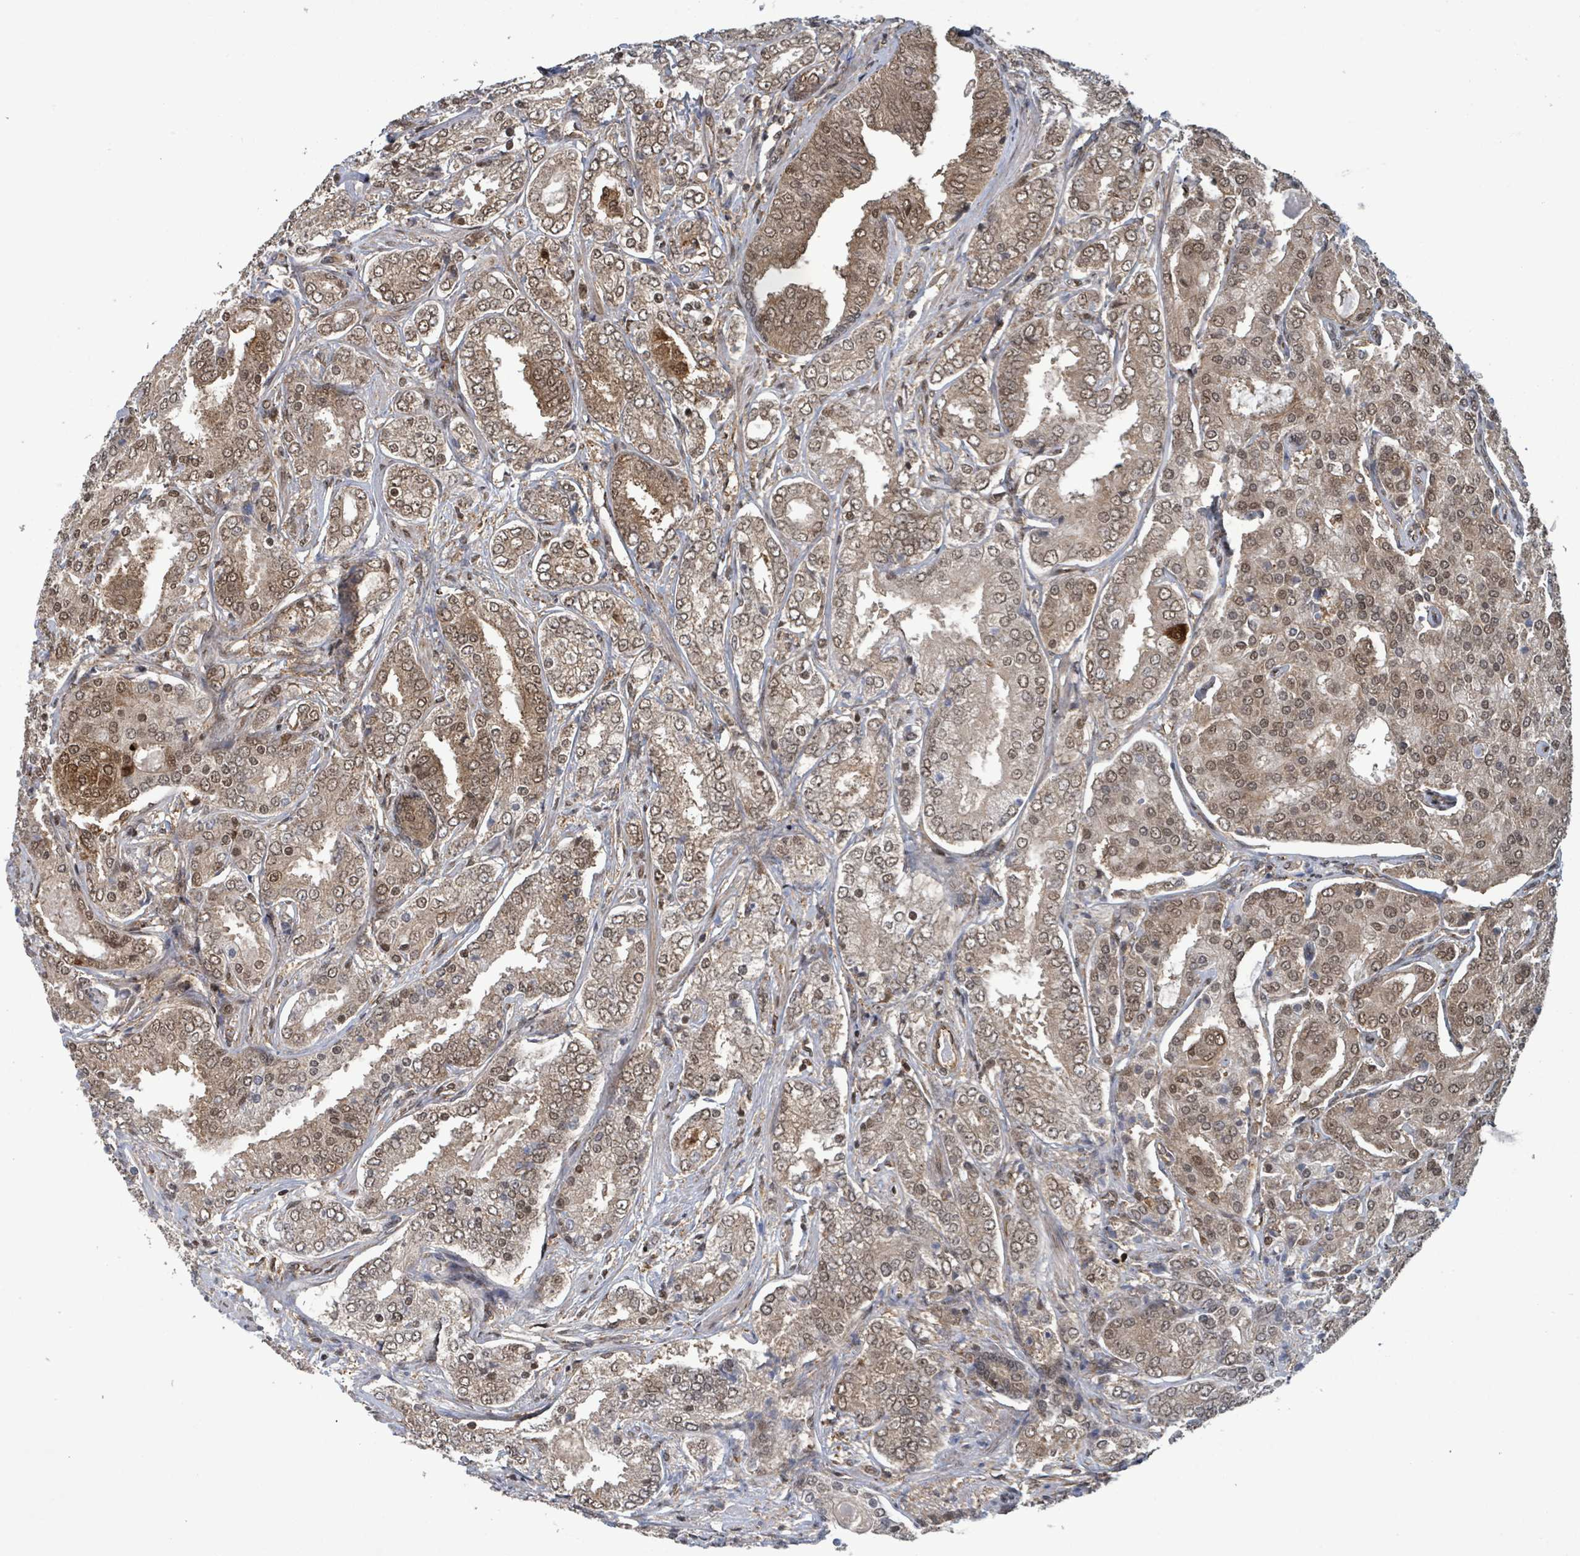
{"staining": {"intensity": "moderate", "quantity": ">75%", "location": "cytoplasmic/membranous,nuclear"}, "tissue": "prostate cancer", "cell_type": "Tumor cells", "image_type": "cancer", "snomed": [{"axis": "morphology", "description": "Adenocarcinoma, High grade"}, {"axis": "topography", "description": "Prostate"}], "caption": "Protein expression analysis of human prostate cancer reveals moderate cytoplasmic/membranous and nuclear expression in about >75% of tumor cells.", "gene": "KLC1", "patient": {"sex": "male", "age": 63}}